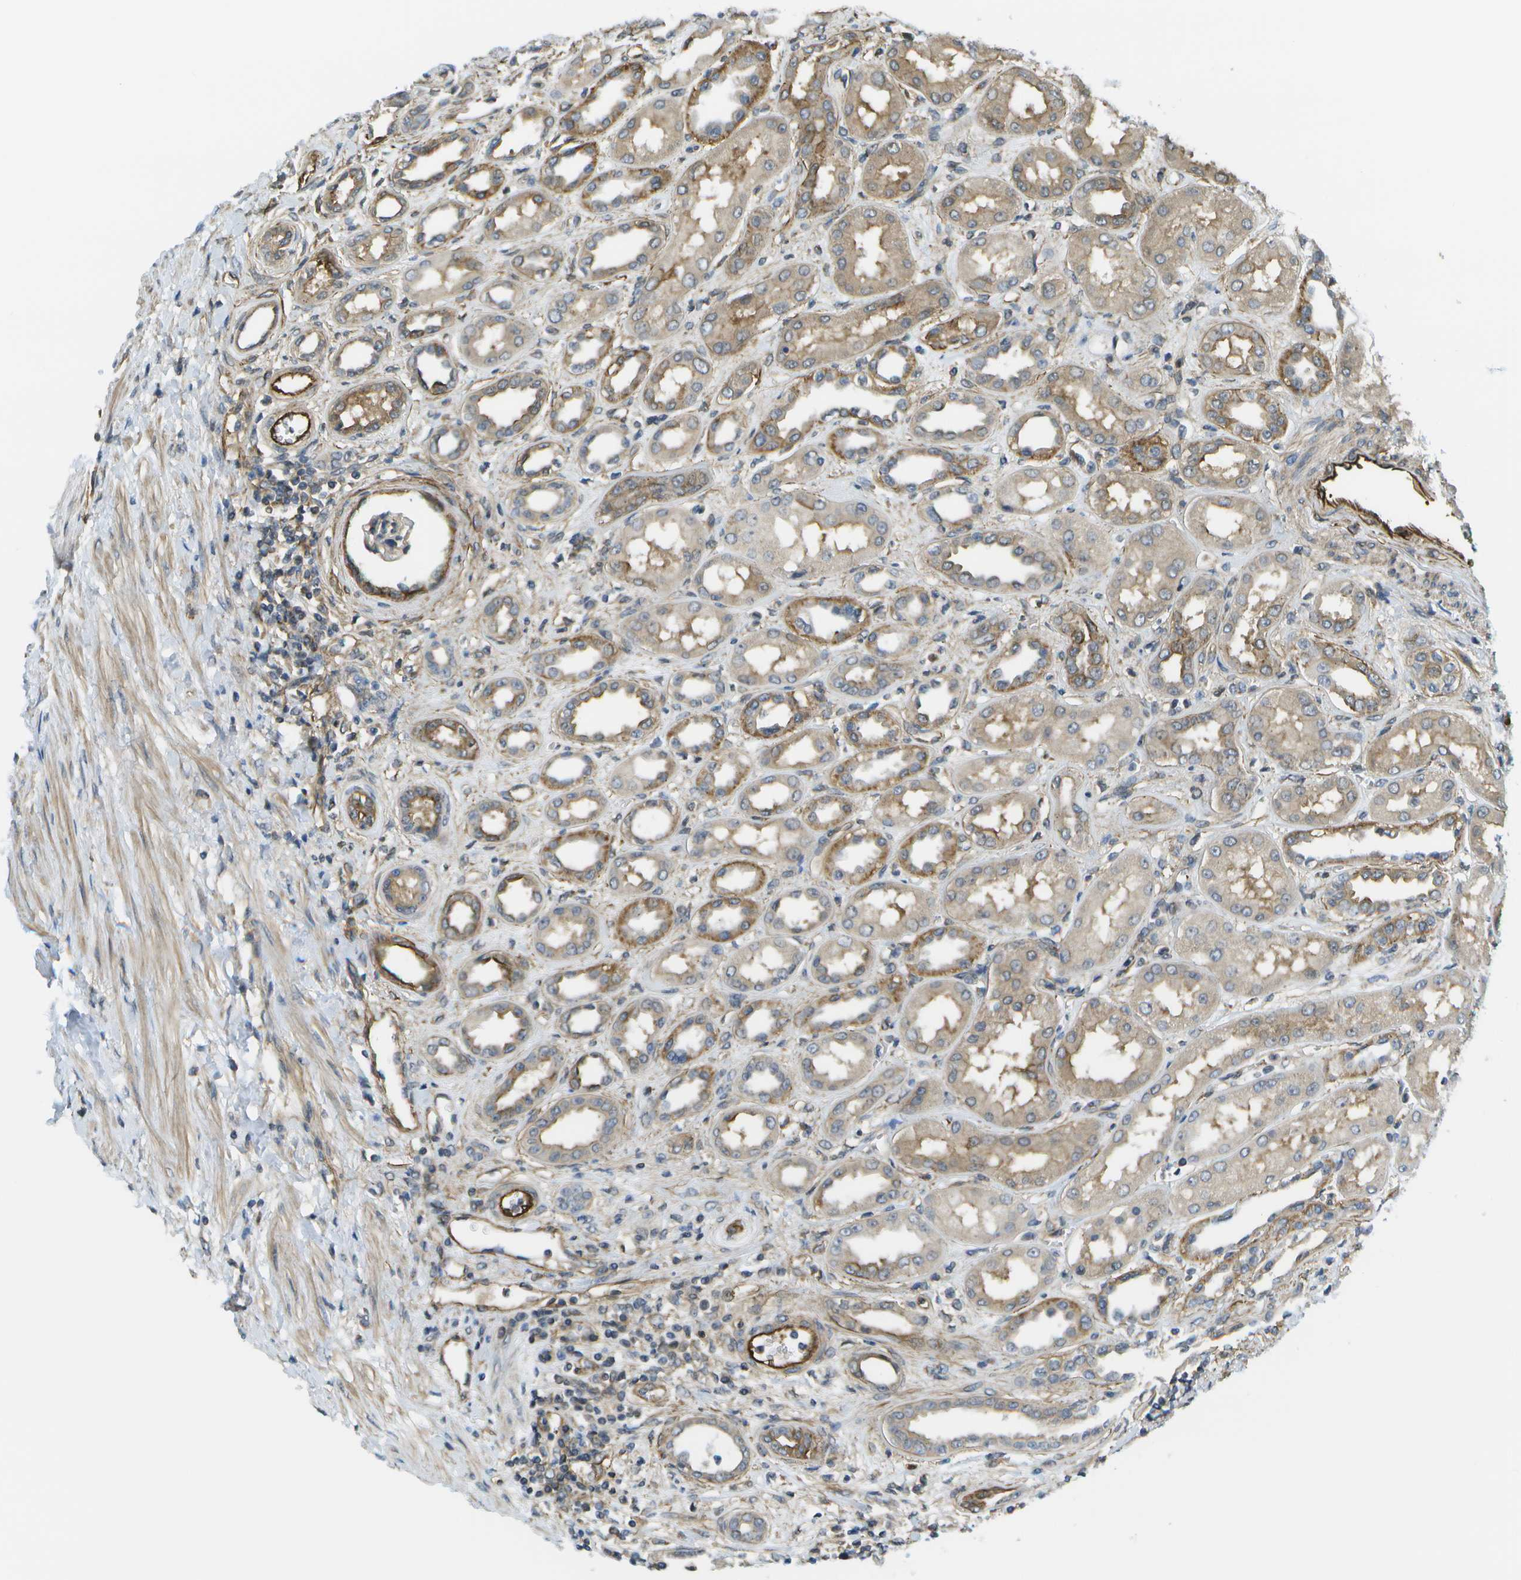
{"staining": {"intensity": "negative", "quantity": "none", "location": "none"}, "tissue": "kidney", "cell_type": "Cells in glomeruli", "image_type": "normal", "snomed": [{"axis": "morphology", "description": "Normal tissue, NOS"}, {"axis": "topography", "description": "Kidney"}], "caption": "High power microscopy image of an IHC photomicrograph of normal kidney, revealing no significant expression in cells in glomeruli. (DAB (3,3'-diaminobenzidine) immunohistochemistry with hematoxylin counter stain).", "gene": "KIAA0040", "patient": {"sex": "male", "age": 59}}